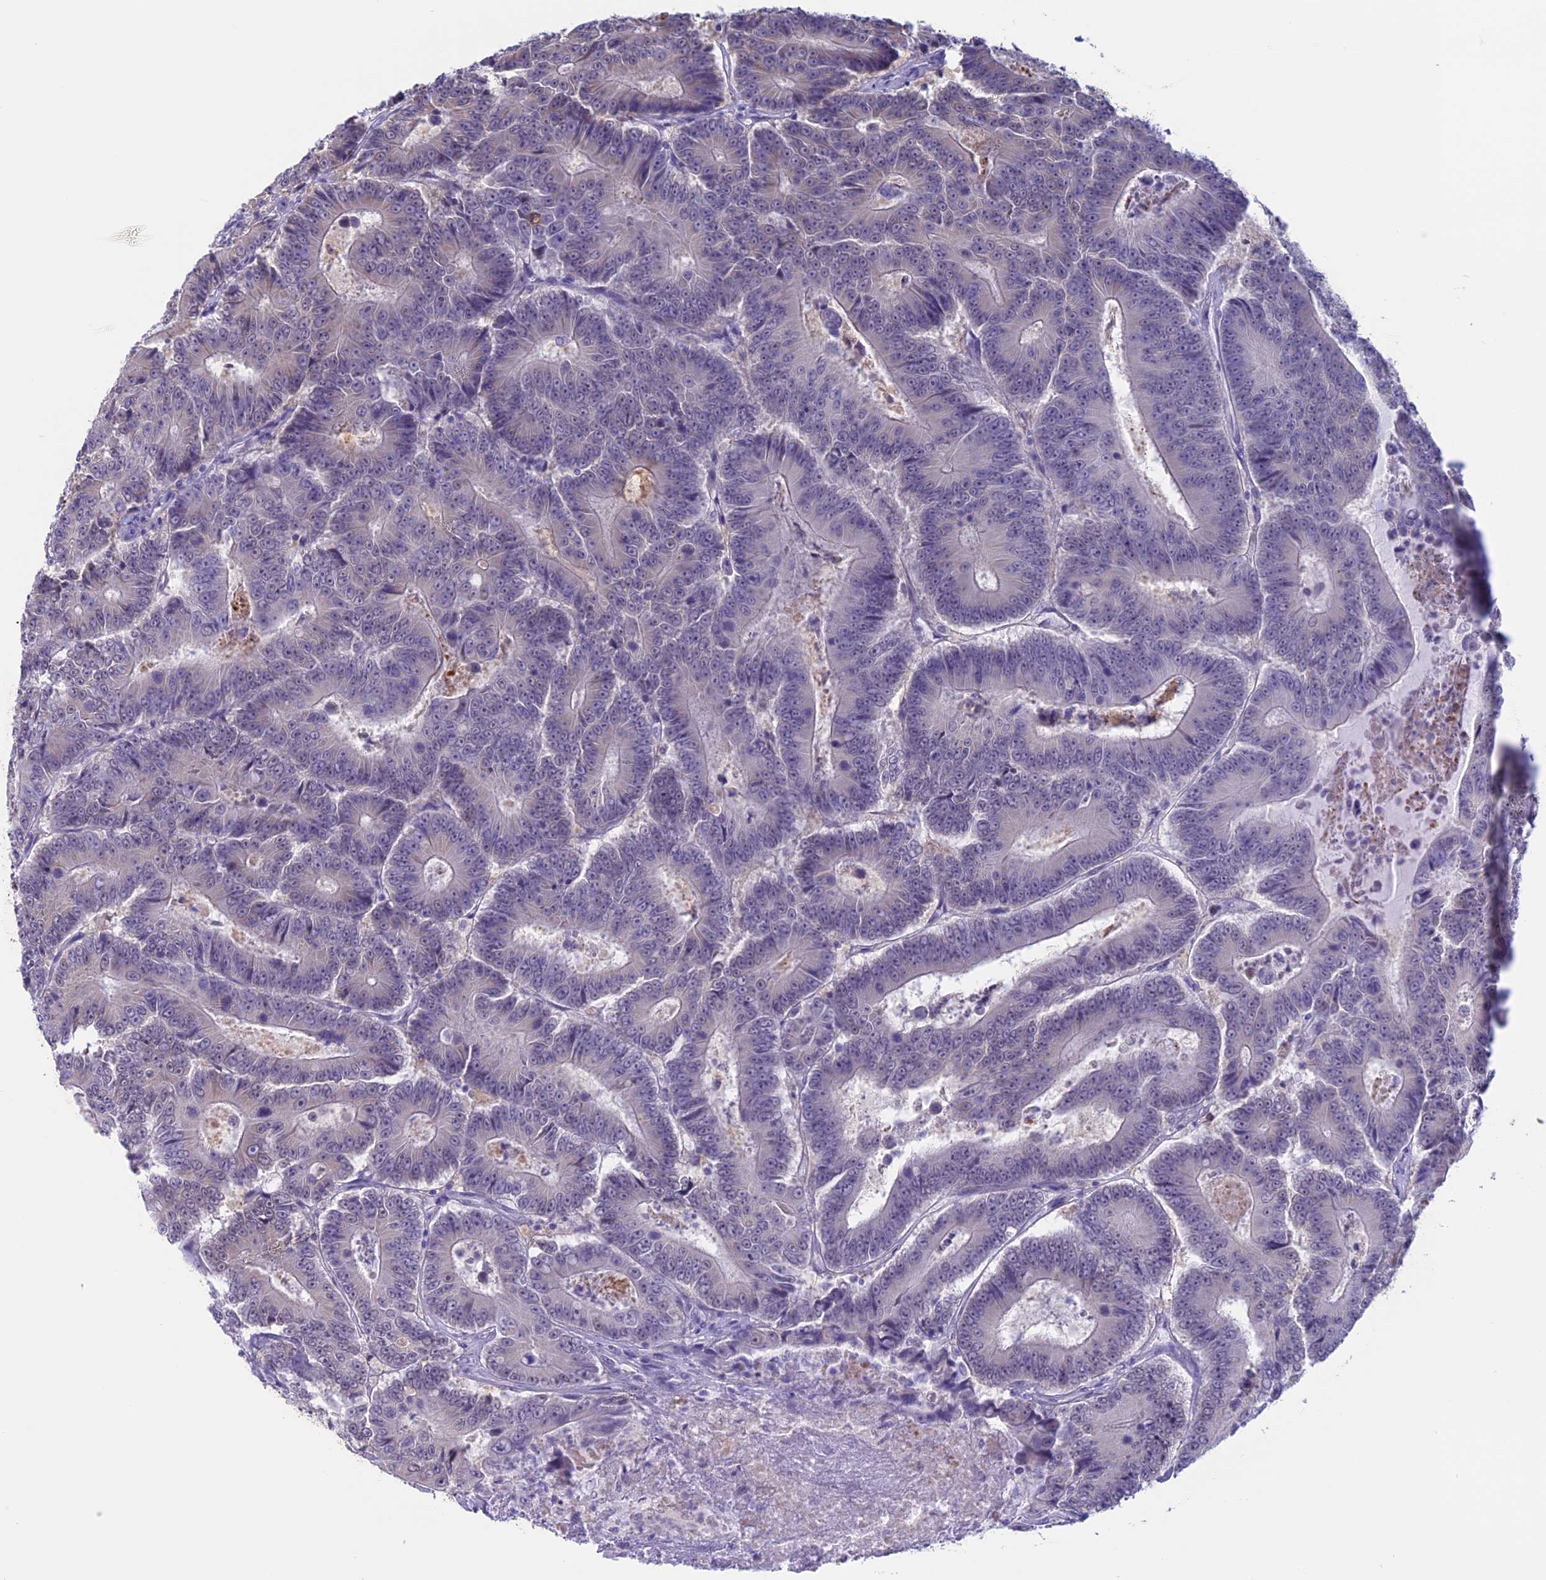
{"staining": {"intensity": "negative", "quantity": "none", "location": "none"}, "tissue": "colorectal cancer", "cell_type": "Tumor cells", "image_type": "cancer", "snomed": [{"axis": "morphology", "description": "Adenocarcinoma, NOS"}, {"axis": "topography", "description": "Colon"}], "caption": "Tumor cells show no significant protein positivity in colorectal cancer. (DAB immunohistochemistry (IHC) visualized using brightfield microscopy, high magnification).", "gene": "LHFPL2", "patient": {"sex": "male", "age": 83}}